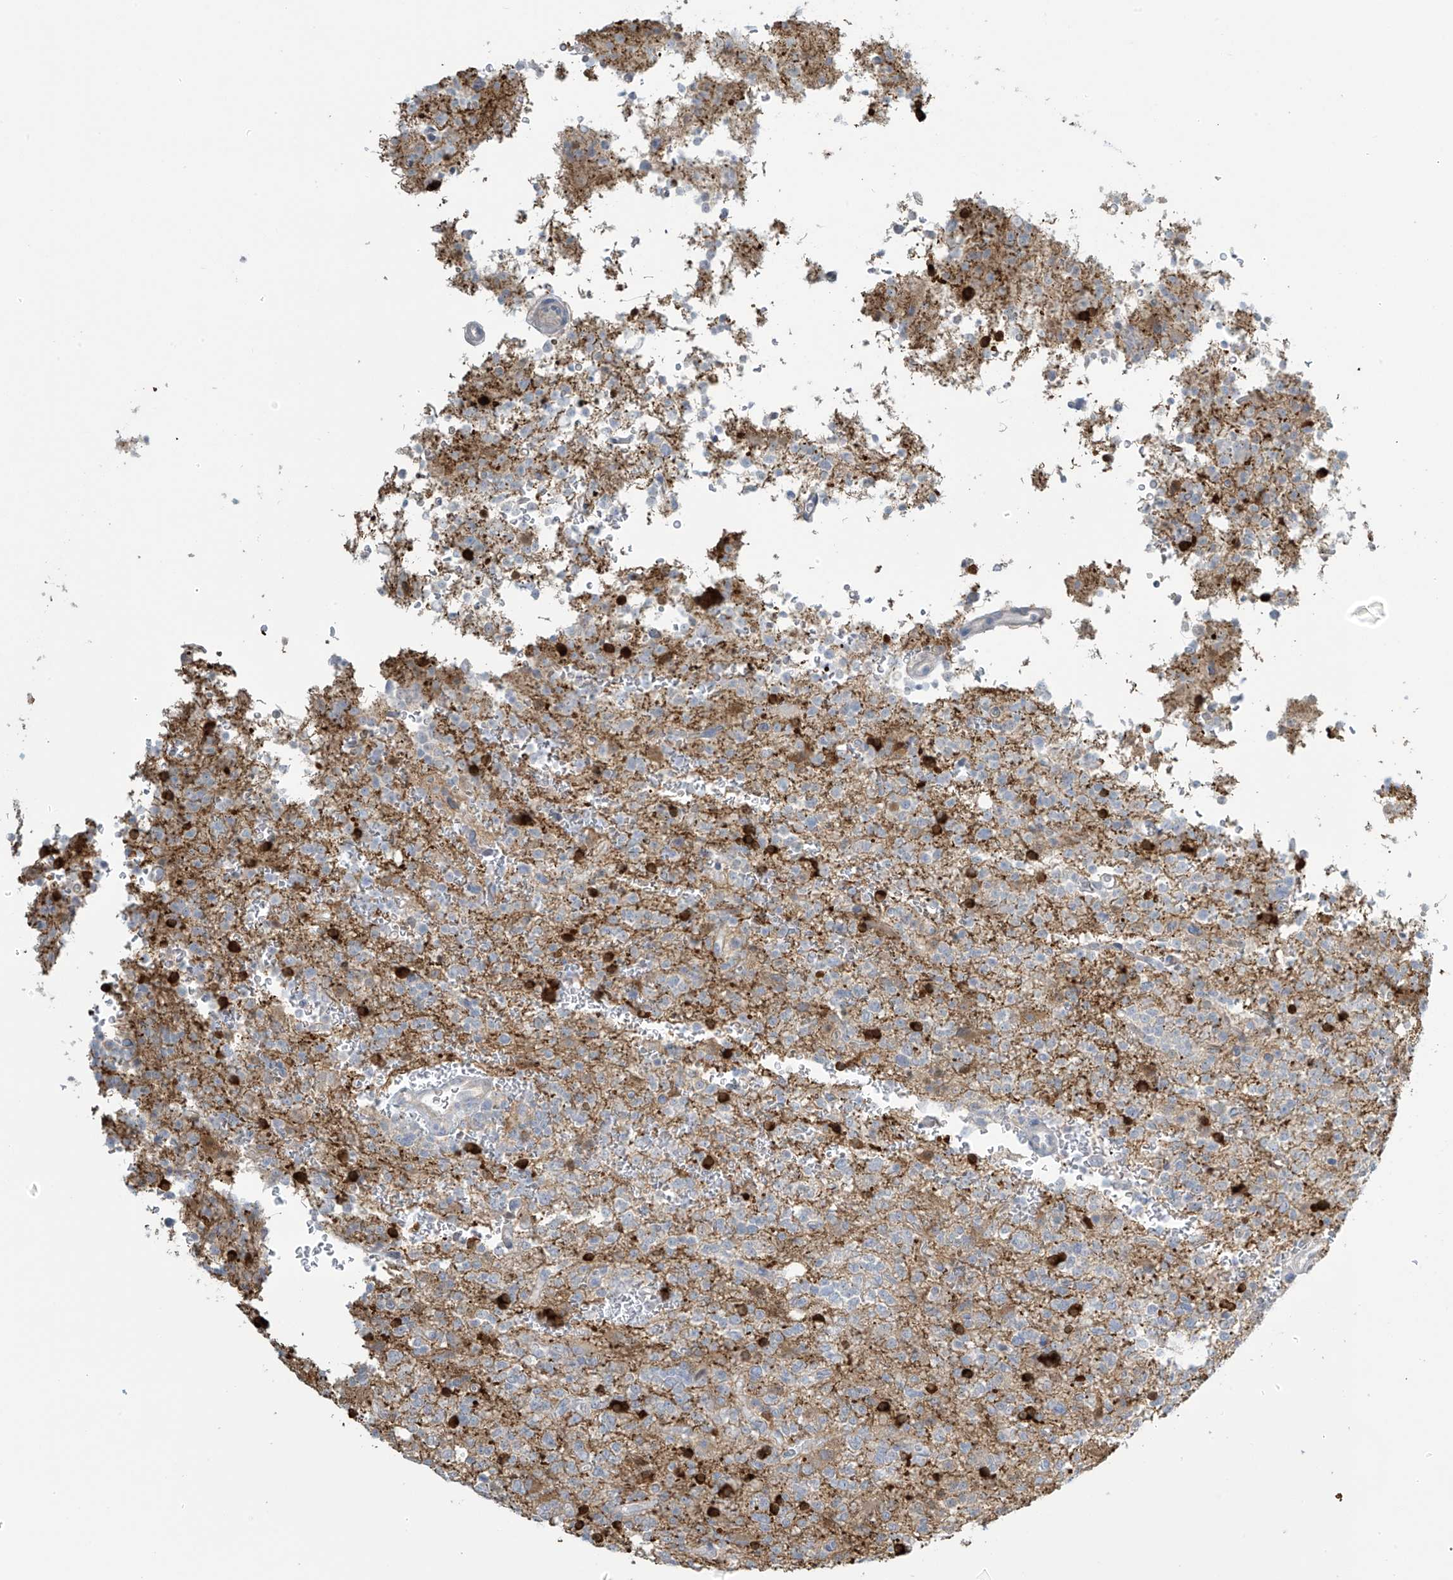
{"staining": {"intensity": "negative", "quantity": "none", "location": "none"}, "tissue": "glioma", "cell_type": "Tumor cells", "image_type": "cancer", "snomed": [{"axis": "morphology", "description": "Glioma, malignant, High grade"}, {"axis": "topography", "description": "Brain"}], "caption": "Tumor cells are negative for protein expression in human glioma. (DAB (3,3'-diaminobenzidine) IHC with hematoxylin counter stain).", "gene": "TAGAP", "patient": {"sex": "female", "age": 62}}